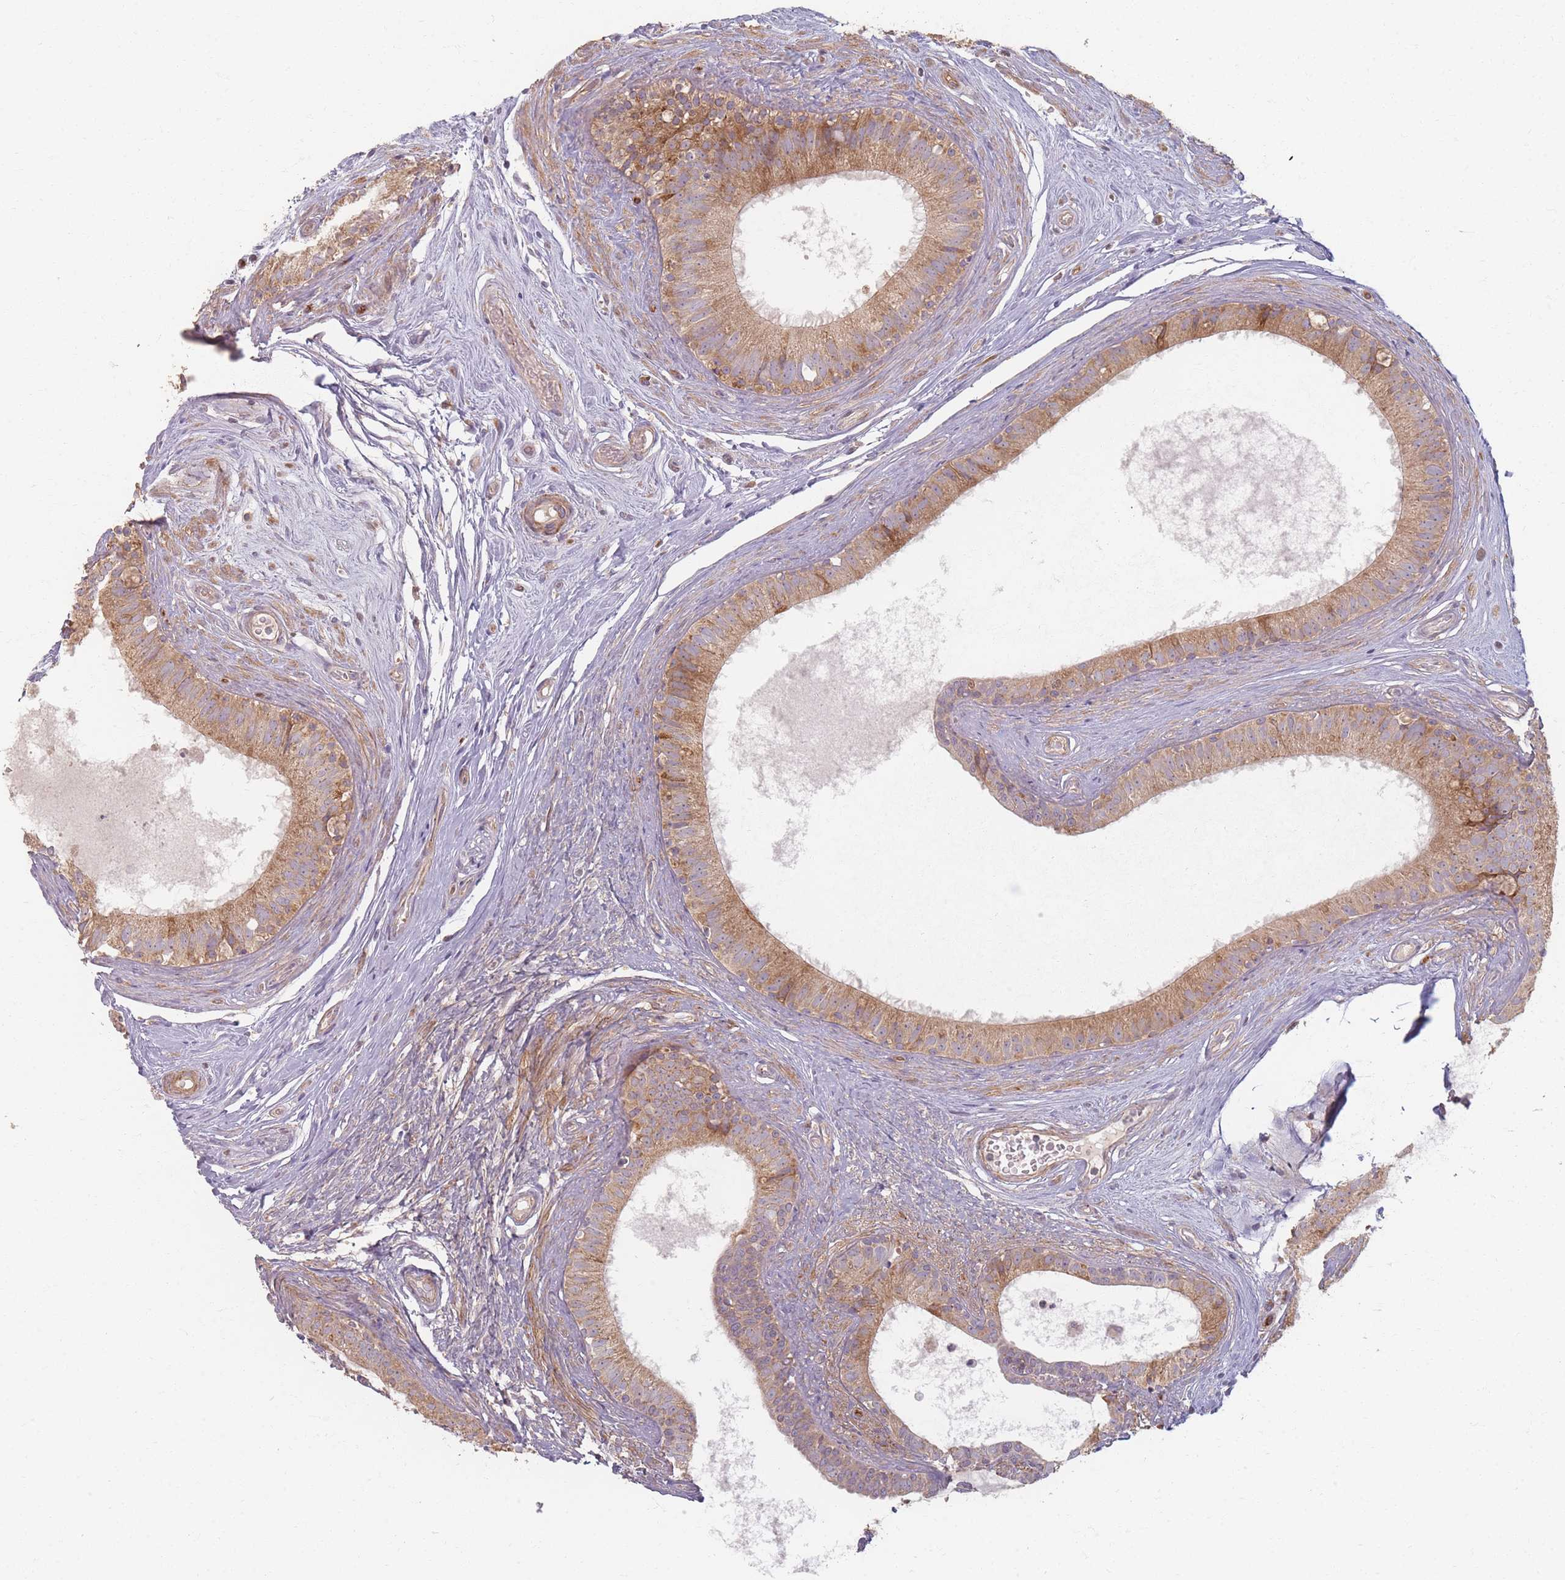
{"staining": {"intensity": "moderate", "quantity": "25%-75%", "location": "cytoplasmic/membranous"}, "tissue": "epididymis", "cell_type": "Glandular cells", "image_type": "normal", "snomed": [{"axis": "morphology", "description": "Normal tissue, NOS"}, {"axis": "topography", "description": "Epididymis"}], "caption": "DAB (3,3'-diaminobenzidine) immunohistochemical staining of unremarkable human epididymis demonstrates moderate cytoplasmic/membranous protein expression in approximately 25%-75% of glandular cells. (brown staining indicates protein expression, while blue staining denotes nuclei).", "gene": "MRPS6", "patient": {"sex": "male", "age": 74}}